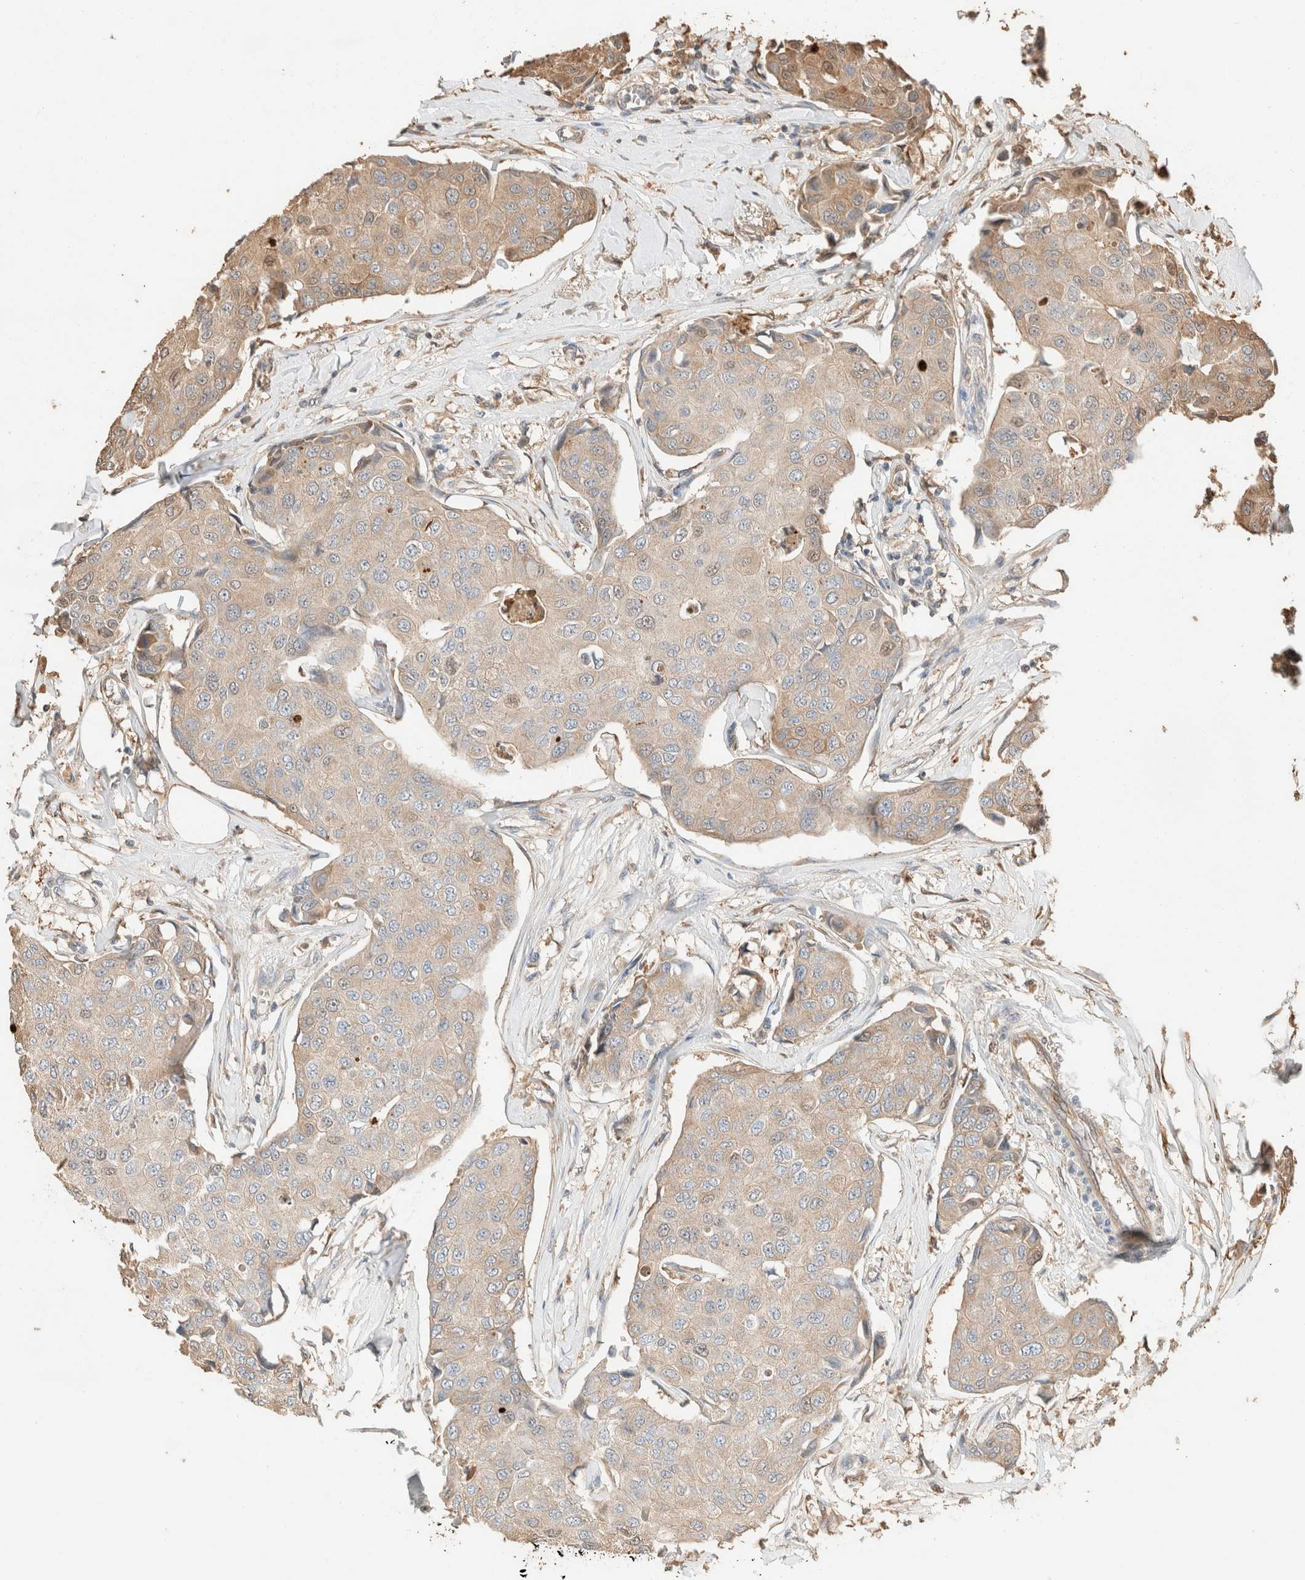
{"staining": {"intensity": "weak", "quantity": ">75%", "location": "cytoplasmic/membranous"}, "tissue": "breast cancer", "cell_type": "Tumor cells", "image_type": "cancer", "snomed": [{"axis": "morphology", "description": "Duct carcinoma"}, {"axis": "topography", "description": "Breast"}], "caption": "Intraductal carcinoma (breast) stained with a brown dye demonstrates weak cytoplasmic/membranous positive expression in about >75% of tumor cells.", "gene": "TUBD1", "patient": {"sex": "female", "age": 80}}